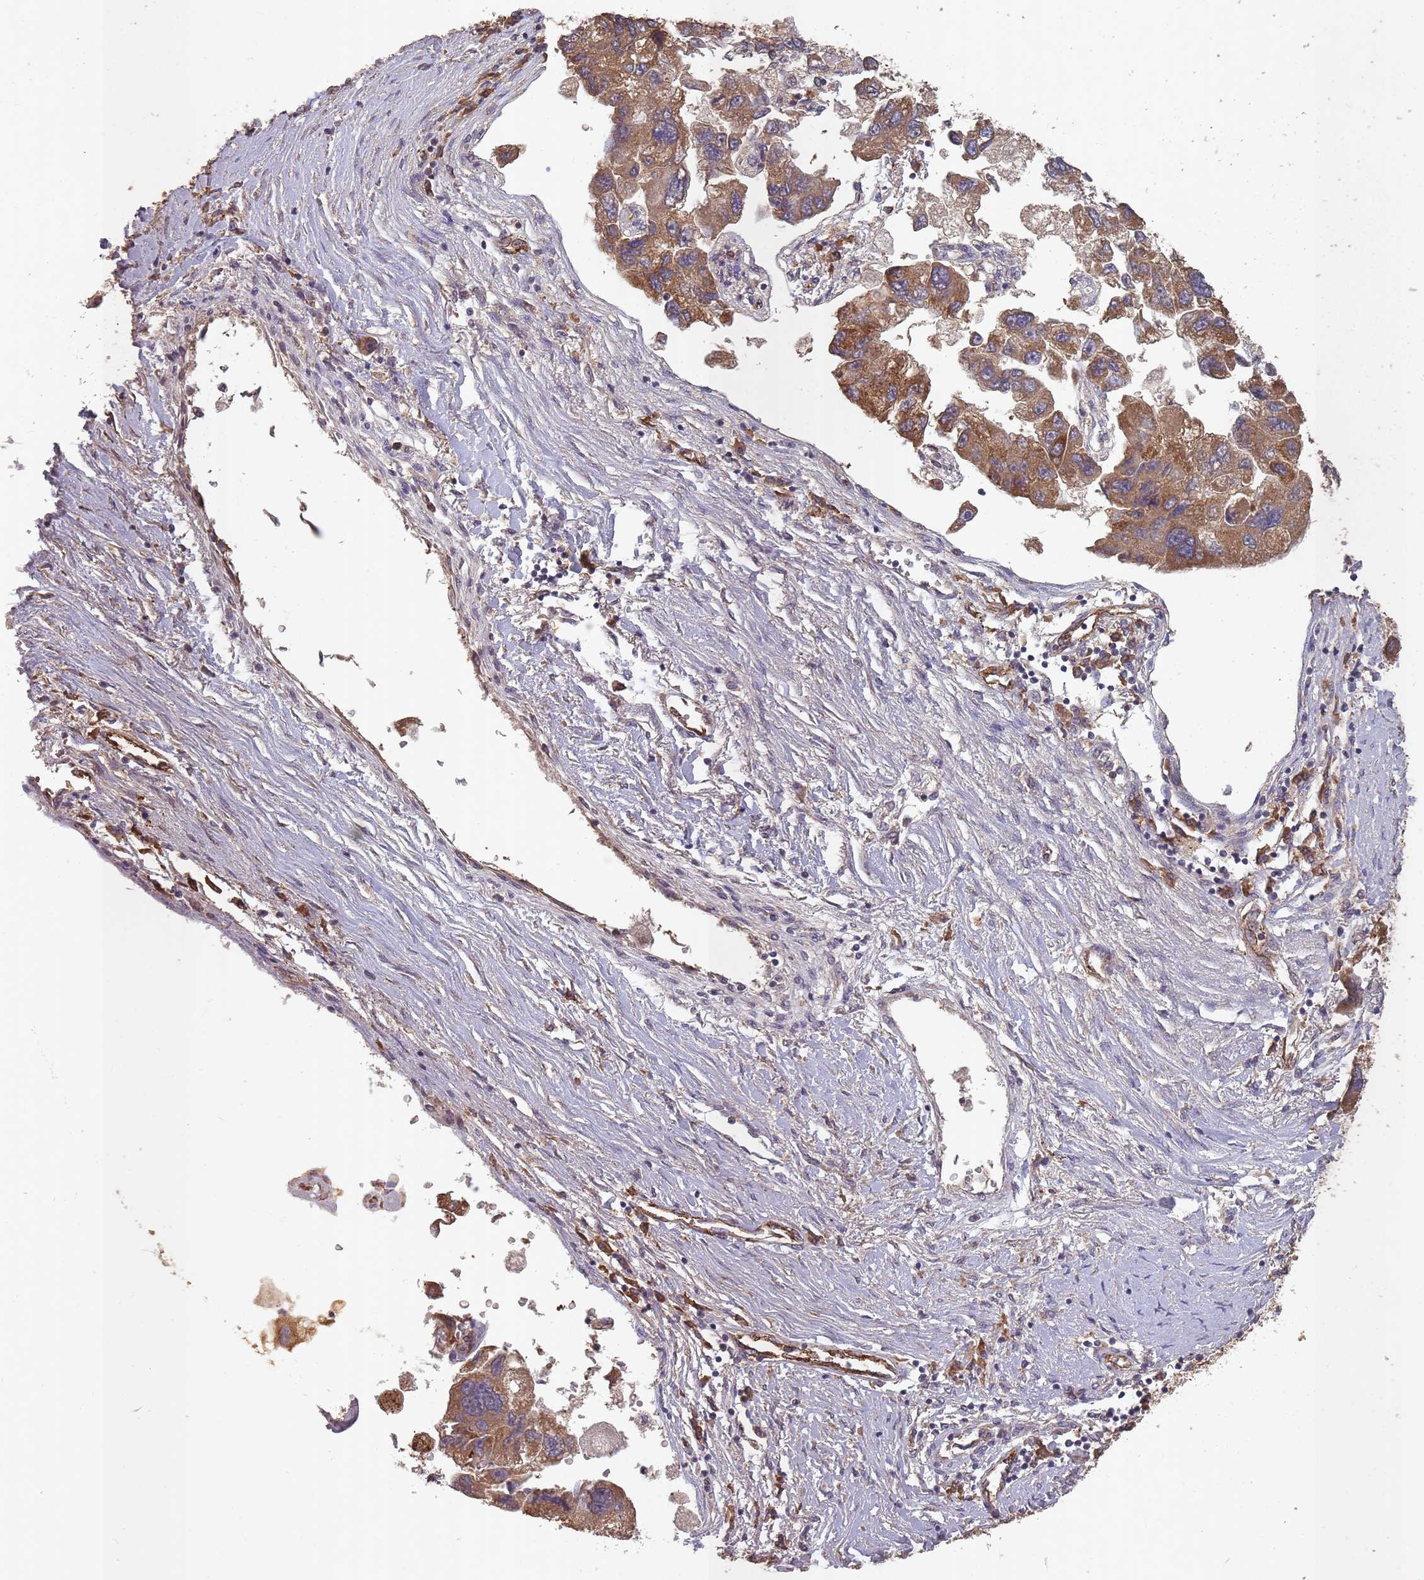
{"staining": {"intensity": "moderate", "quantity": ">75%", "location": "cytoplasmic/membranous"}, "tissue": "lung cancer", "cell_type": "Tumor cells", "image_type": "cancer", "snomed": [{"axis": "morphology", "description": "Adenocarcinoma, NOS"}, {"axis": "topography", "description": "Lung"}], "caption": "Immunohistochemical staining of adenocarcinoma (lung) demonstrates moderate cytoplasmic/membranous protein expression in approximately >75% of tumor cells.", "gene": "SANBR", "patient": {"sex": "female", "age": 54}}